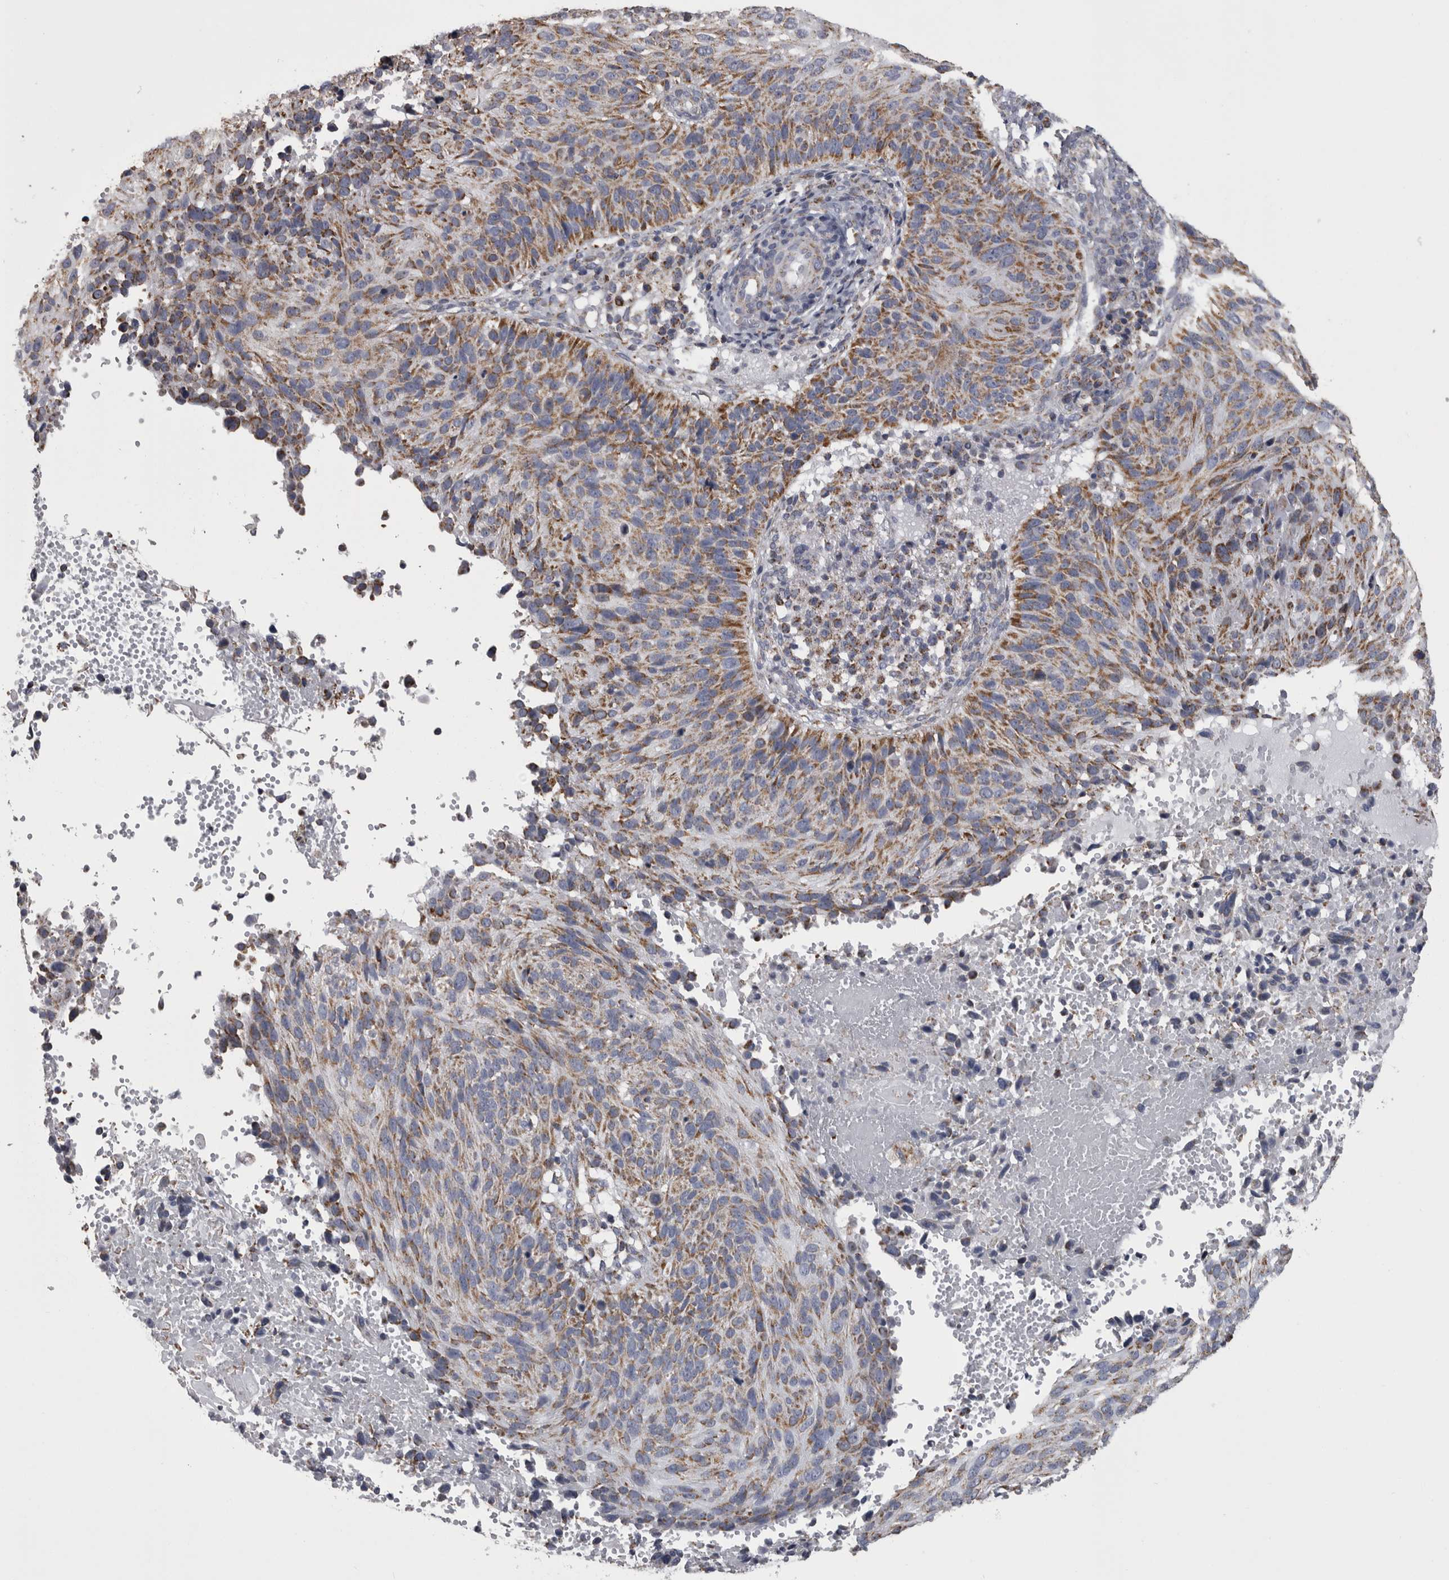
{"staining": {"intensity": "moderate", "quantity": ">75%", "location": "cytoplasmic/membranous"}, "tissue": "cervical cancer", "cell_type": "Tumor cells", "image_type": "cancer", "snomed": [{"axis": "morphology", "description": "Squamous cell carcinoma, NOS"}, {"axis": "topography", "description": "Cervix"}], "caption": "A medium amount of moderate cytoplasmic/membranous expression is appreciated in about >75% of tumor cells in cervical squamous cell carcinoma tissue.", "gene": "MDH2", "patient": {"sex": "female", "age": 74}}